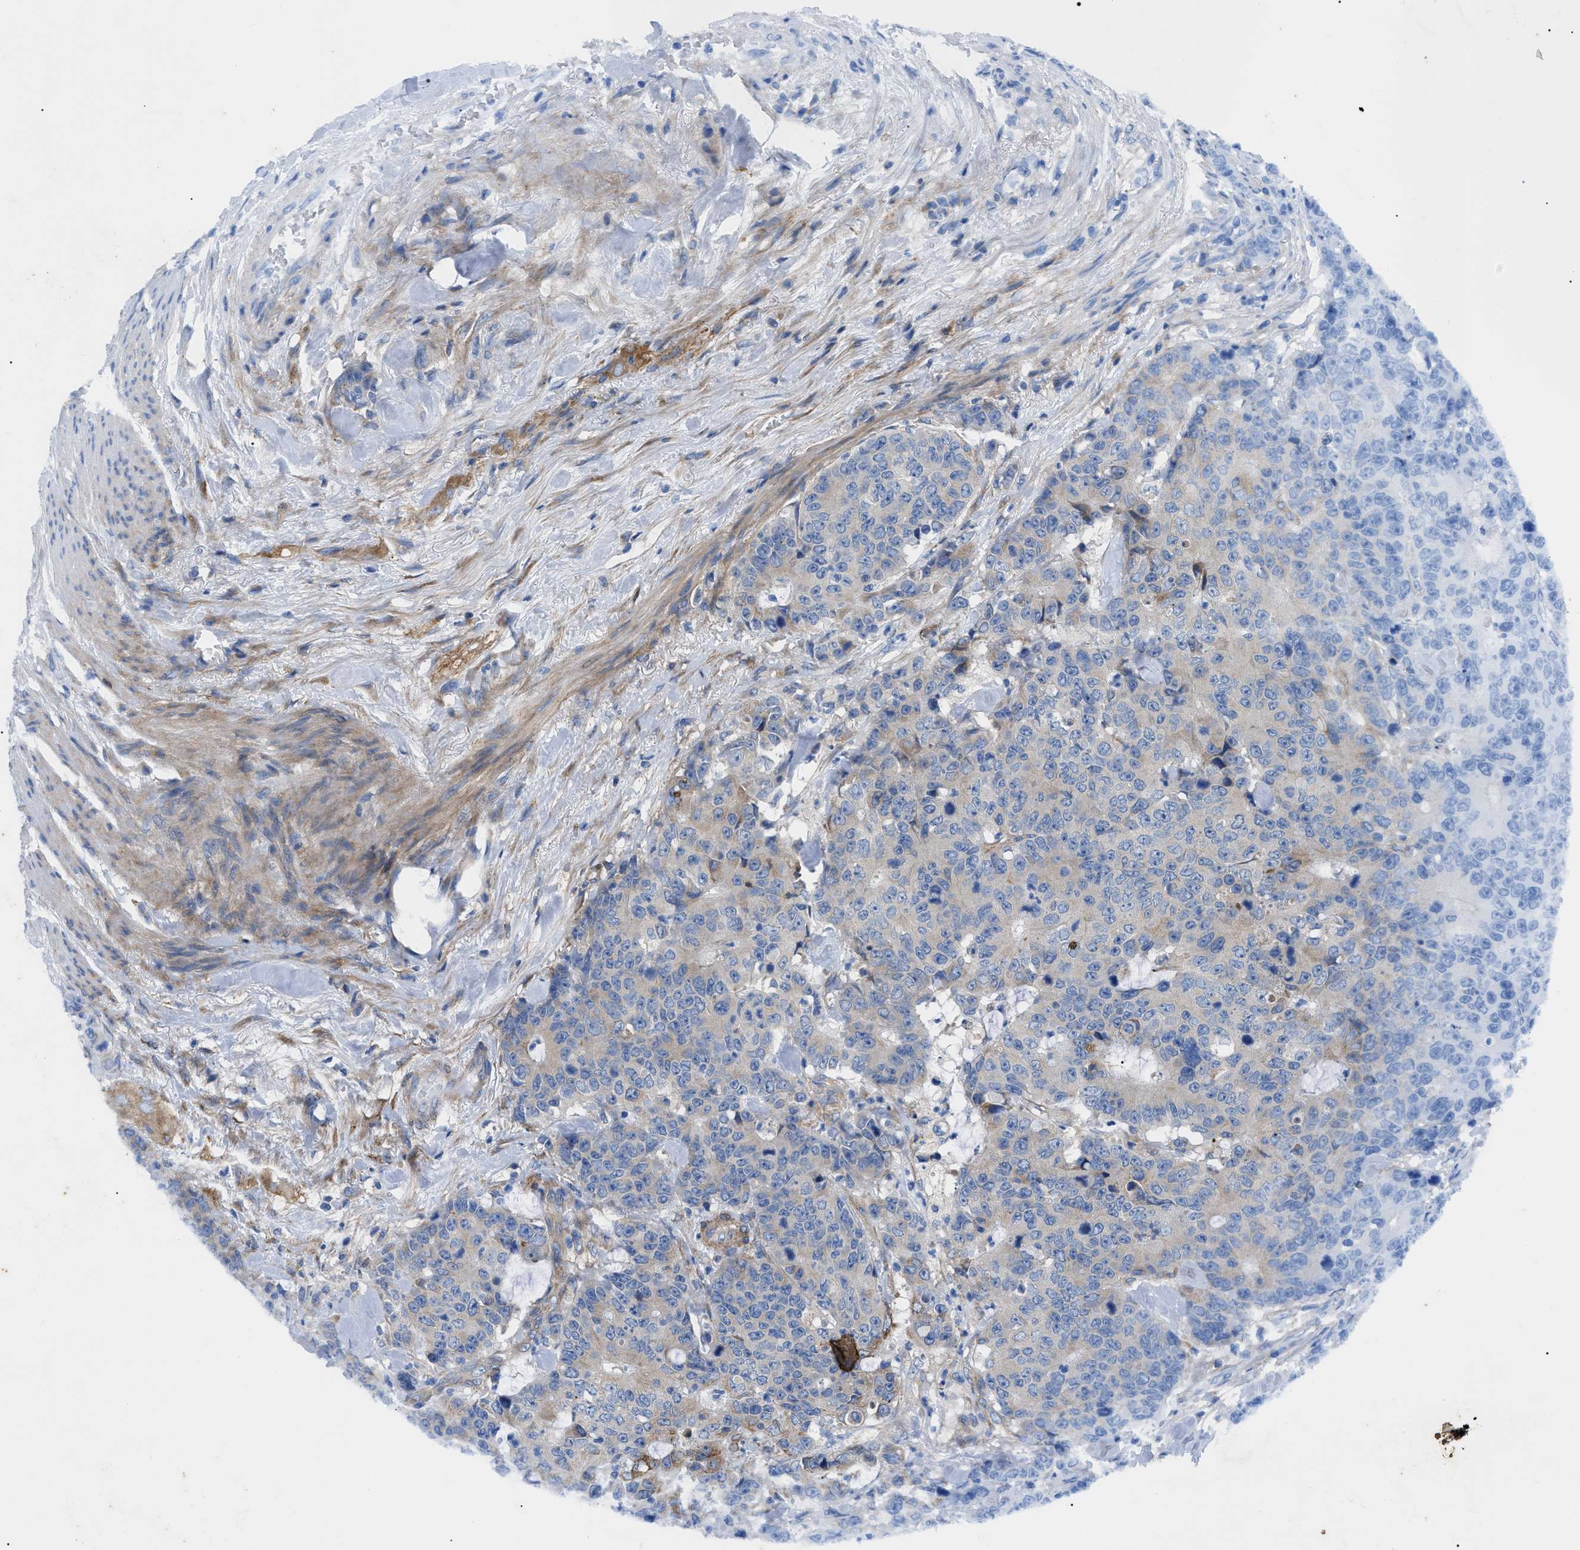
{"staining": {"intensity": "weak", "quantity": "<25%", "location": "cytoplasmic/membranous"}, "tissue": "colorectal cancer", "cell_type": "Tumor cells", "image_type": "cancer", "snomed": [{"axis": "morphology", "description": "Adenocarcinoma, NOS"}, {"axis": "topography", "description": "Colon"}], "caption": "Human colorectal adenocarcinoma stained for a protein using IHC exhibits no expression in tumor cells.", "gene": "HSPB8", "patient": {"sex": "female", "age": 86}}